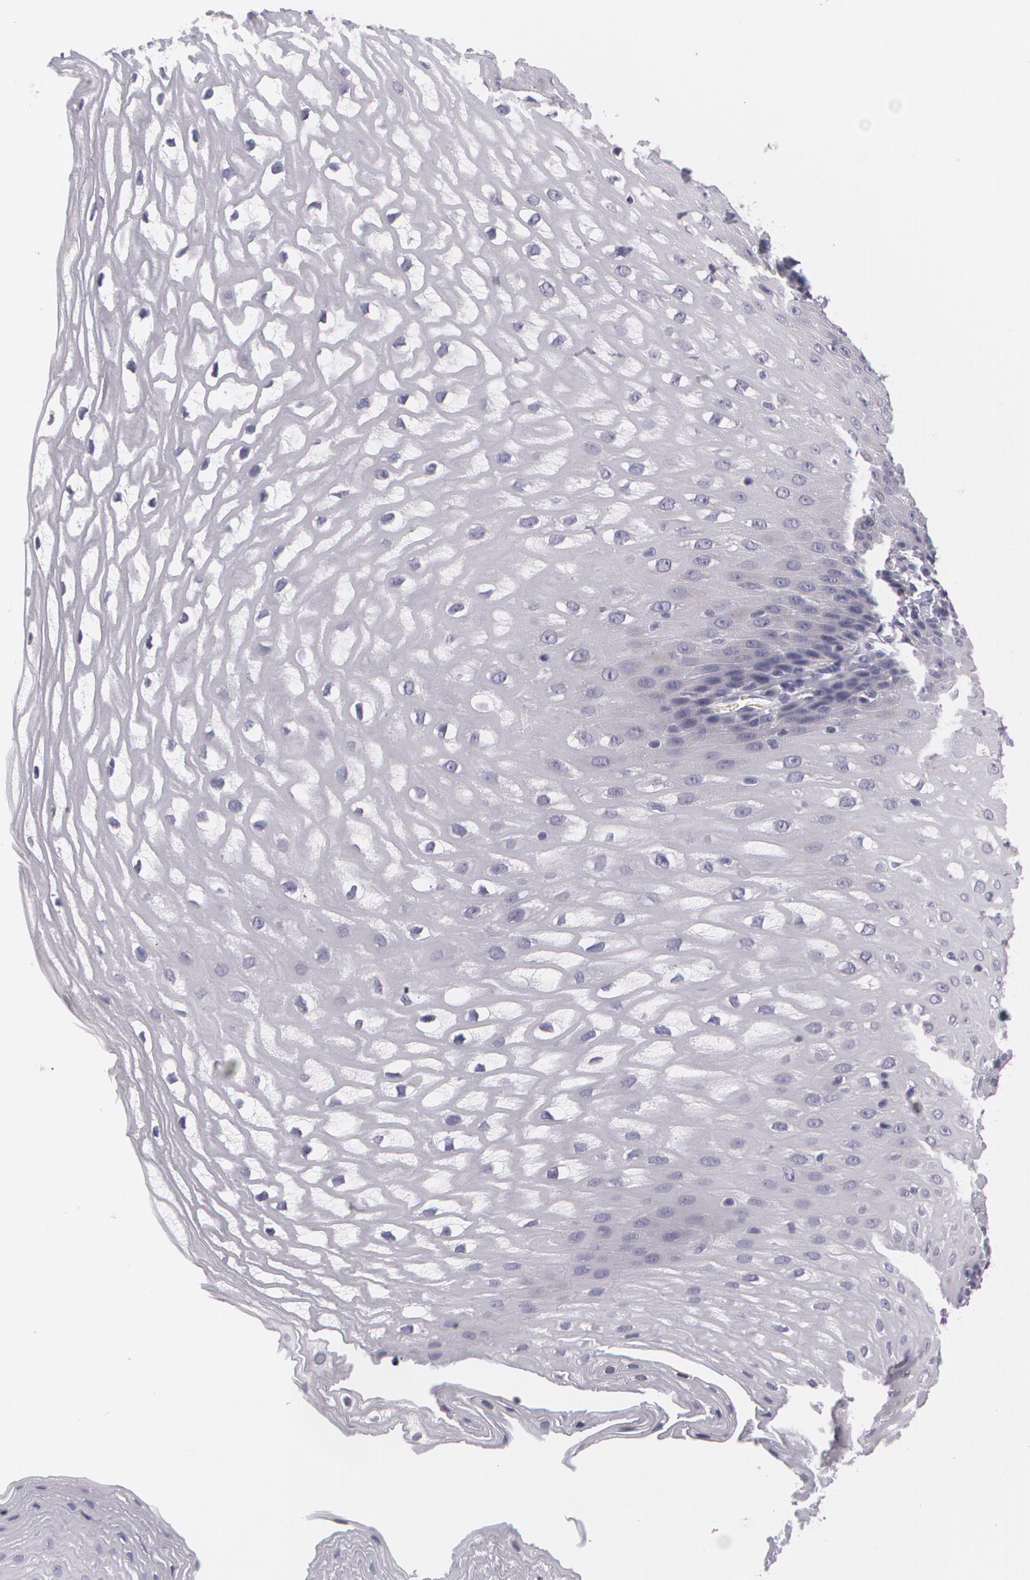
{"staining": {"intensity": "negative", "quantity": "none", "location": "none"}, "tissue": "esophagus", "cell_type": "Squamous epithelial cells", "image_type": "normal", "snomed": [{"axis": "morphology", "description": "Normal tissue, NOS"}, {"axis": "topography", "description": "Esophagus"}], "caption": "An image of human esophagus is negative for staining in squamous epithelial cells.", "gene": "MBNL3", "patient": {"sex": "female", "age": 61}}